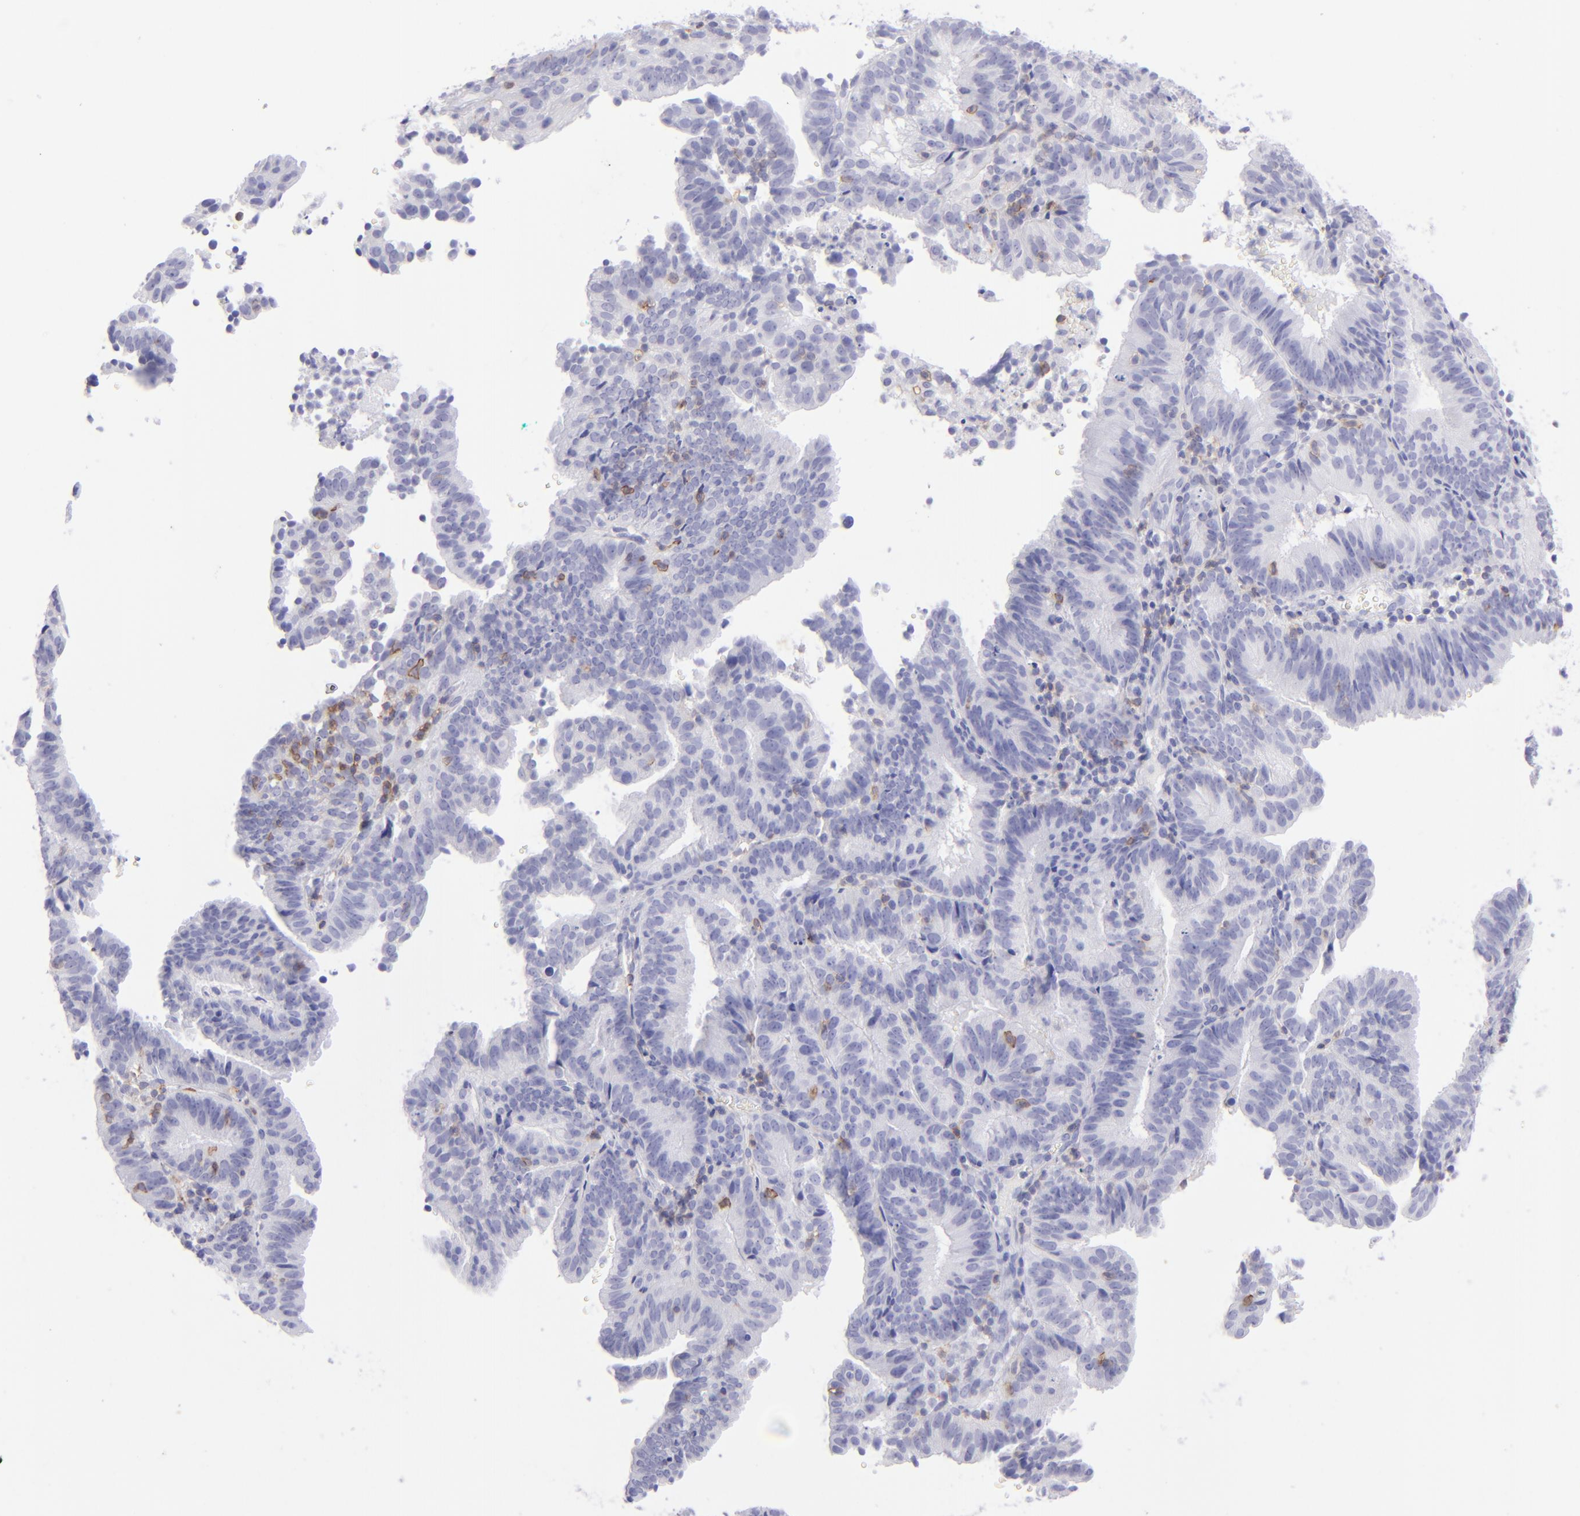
{"staining": {"intensity": "negative", "quantity": "none", "location": "none"}, "tissue": "cervical cancer", "cell_type": "Tumor cells", "image_type": "cancer", "snomed": [{"axis": "morphology", "description": "Adenocarcinoma, NOS"}, {"axis": "topography", "description": "Cervix"}], "caption": "The histopathology image reveals no staining of tumor cells in adenocarcinoma (cervical). The staining was performed using DAB to visualize the protein expression in brown, while the nuclei were stained in blue with hematoxylin (Magnification: 20x).", "gene": "CD69", "patient": {"sex": "female", "age": 60}}